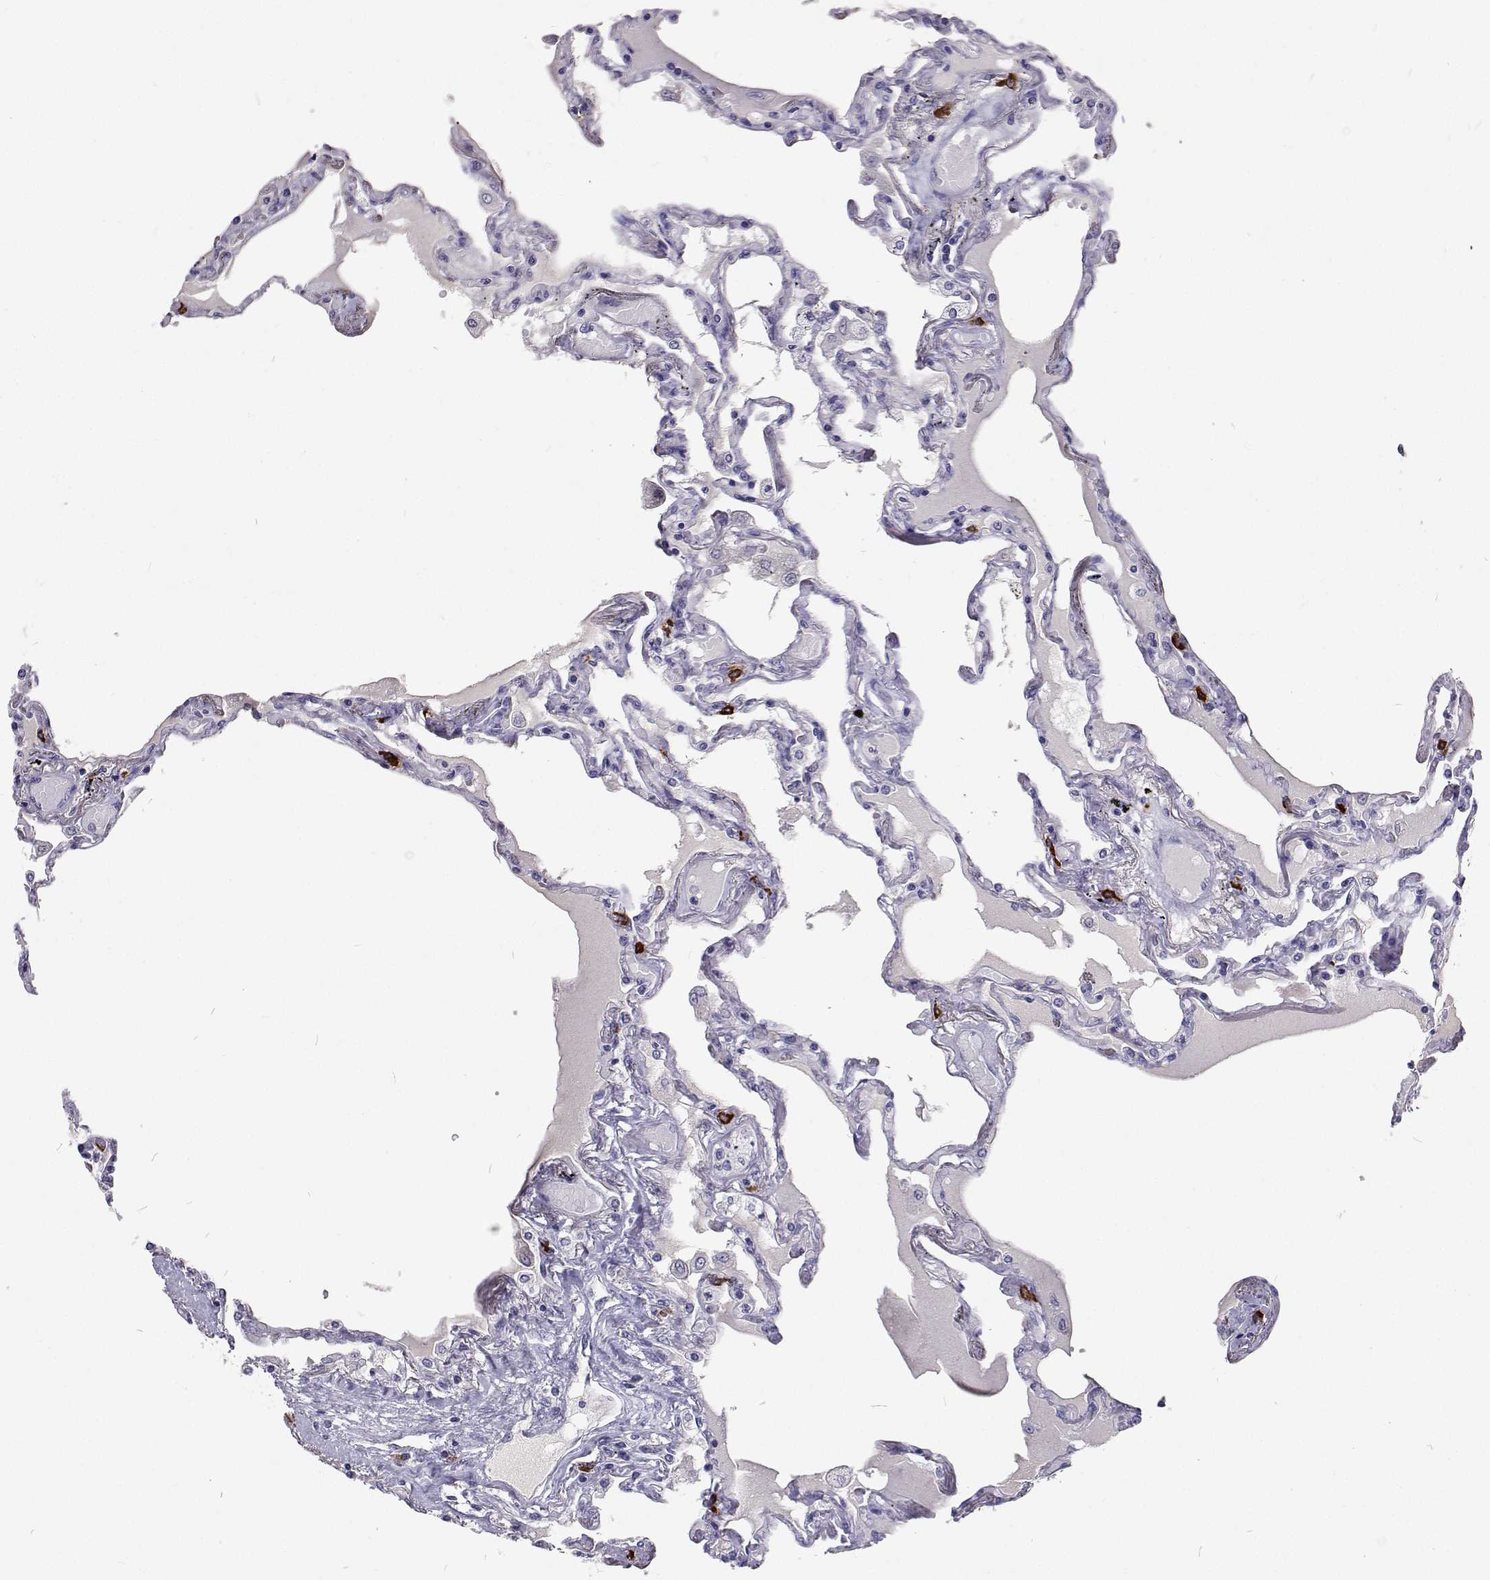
{"staining": {"intensity": "negative", "quantity": "none", "location": "none"}, "tissue": "lung", "cell_type": "Alveolar cells", "image_type": "normal", "snomed": [{"axis": "morphology", "description": "Normal tissue, NOS"}, {"axis": "morphology", "description": "Adenocarcinoma, NOS"}, {"axis": "topography", "description": "Cartilage tissue"}, {"axis": "topography", "description": "Lung"}], "caption": "This histopathology image is of benign lung stained with IHC to label a protein in brown with the nuclei are counter-stained blue. There is no expression in alveolar cells.", "gene": "CFAP44", "patient": {"sex": "female", "age": 67}}